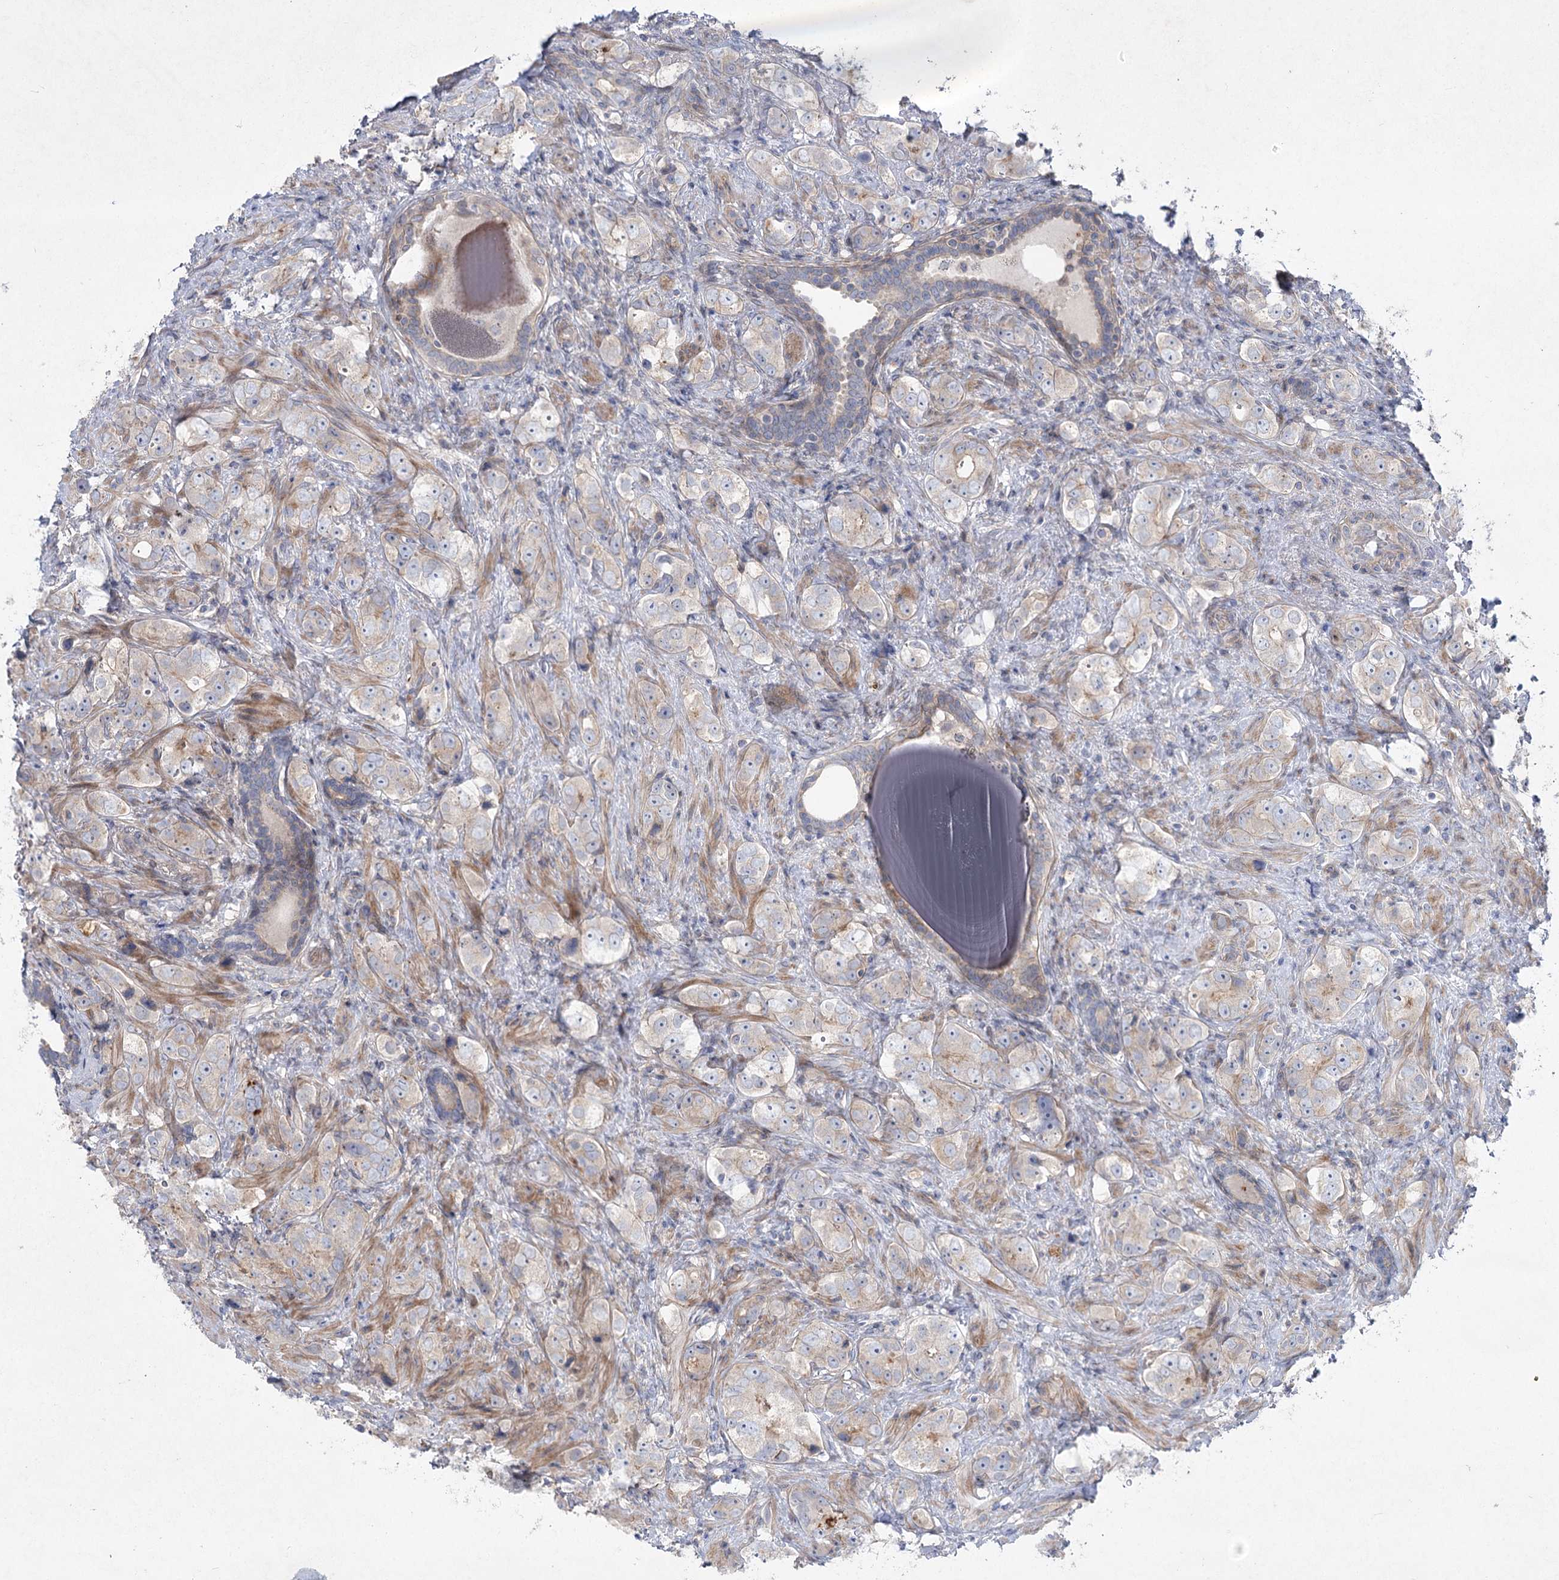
{"staining": {"intensity": "weak", "quantity": ">75%", "location": "cytoplasmic/membranous"}, "tissue": "prostate cancer", "cell_type": "Tumor cells", "image_type": "cancer", "snomed": [{"axis": "morphology", "description": "Adenocarcinoma, High grade"}, {"axis": "topography", "description": "Prostate"}], "caption": "Human prostate cancer stained with a brown dye displays weak cytoplasmic/membranous positive staining in about >75% of tumor cells.", "gene": "SH3BP5L", "patient": {"sex": "male", "age": 63}}